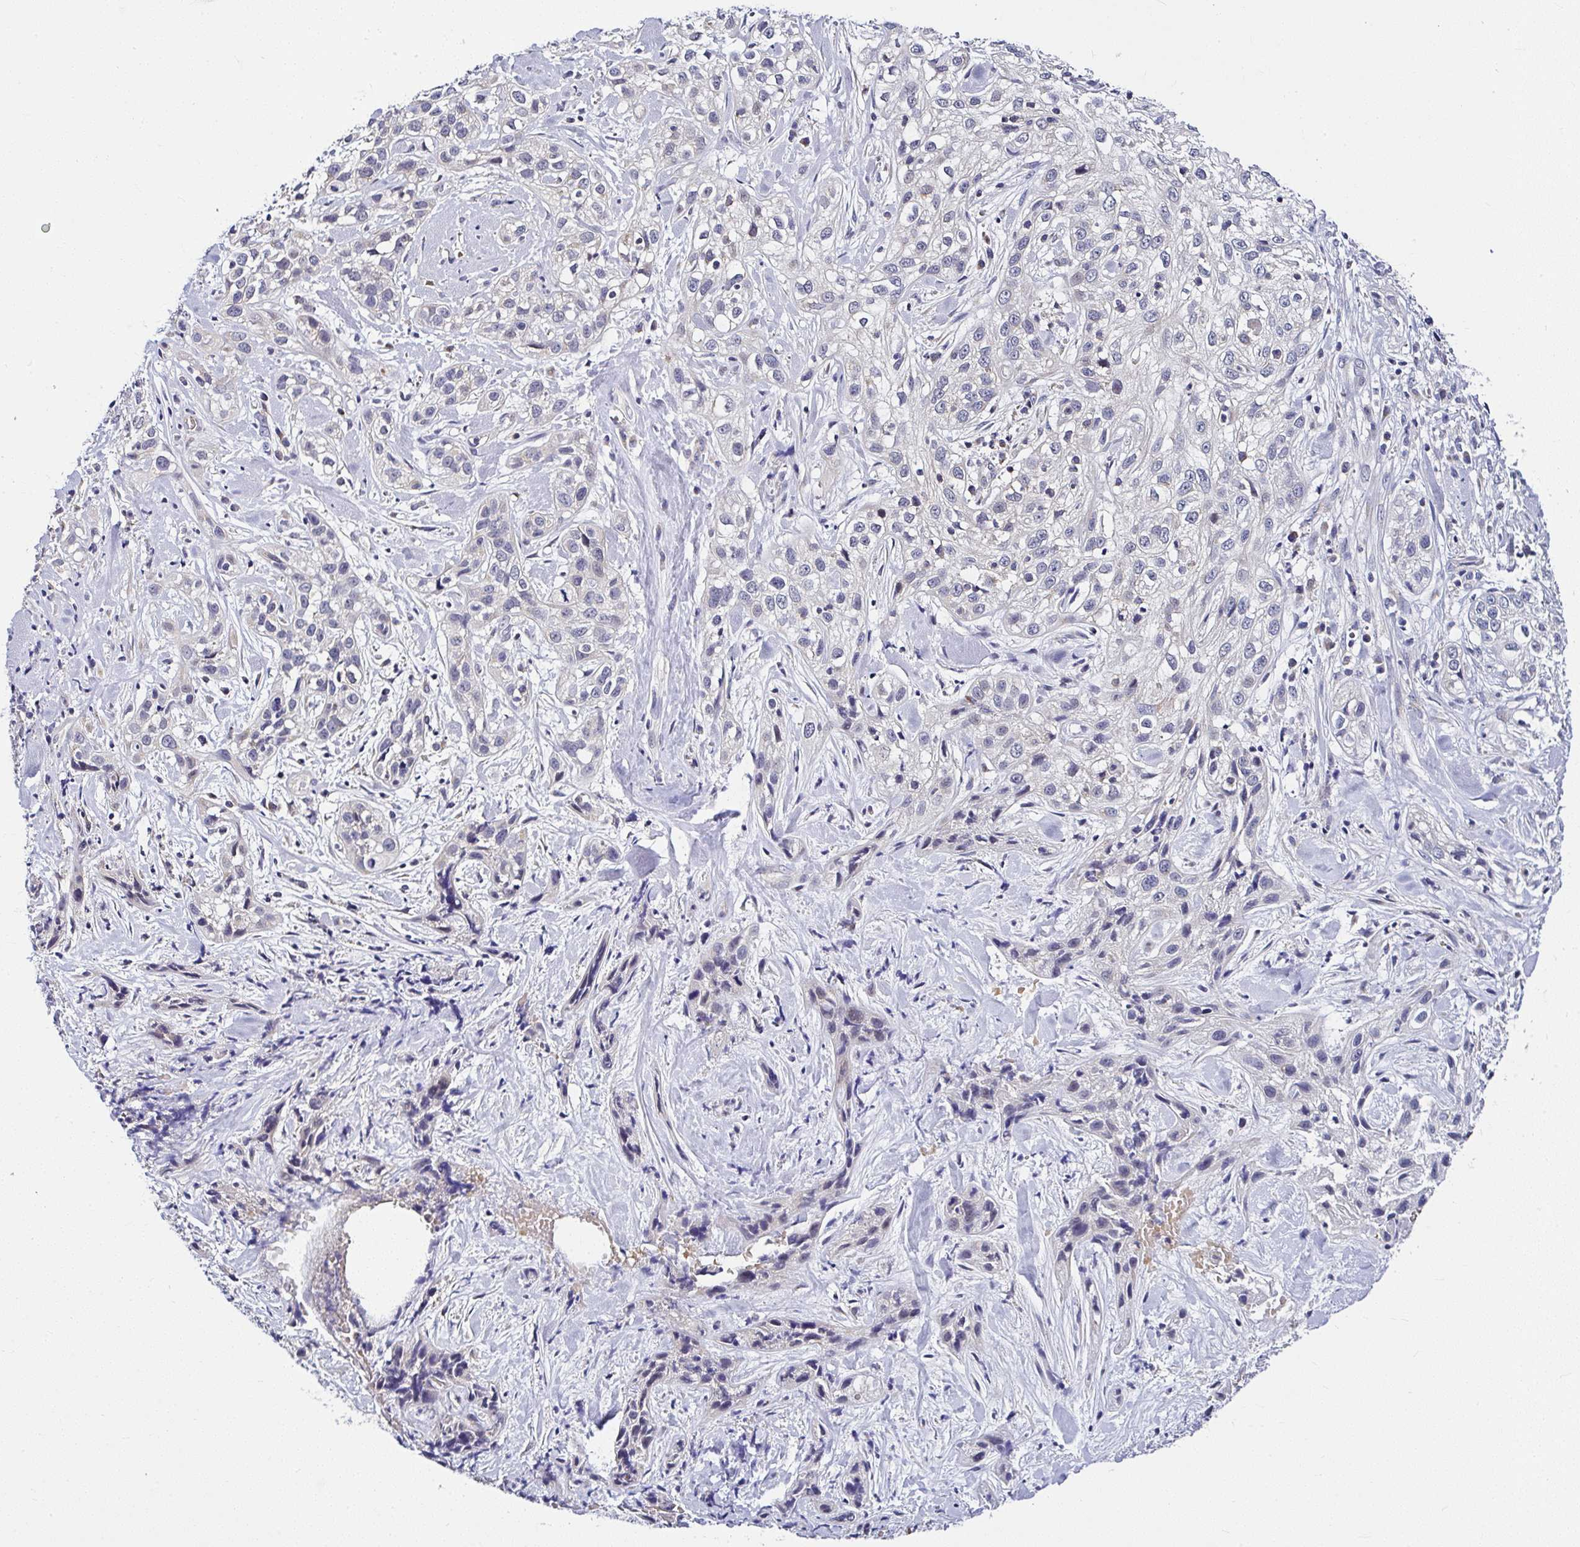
{"staining": {"intensity": "negative", "quantity": "none", "location": "none"}, "tissue": "skin cancer", "cell_type": "Tumor cells", "image_type": "cancer", "snomed": [{"axis": "morphology", "description": "Squamous cell carcinoma, NOS"}, {"axis": "topography", "description": "Skin"}], "caption": "Tumor cells are negative for protein expression in human skin cancer (squamous cell carcinoma).", "gene": "DEPDC5", "patient": {"sex": "male", "age": 82}}